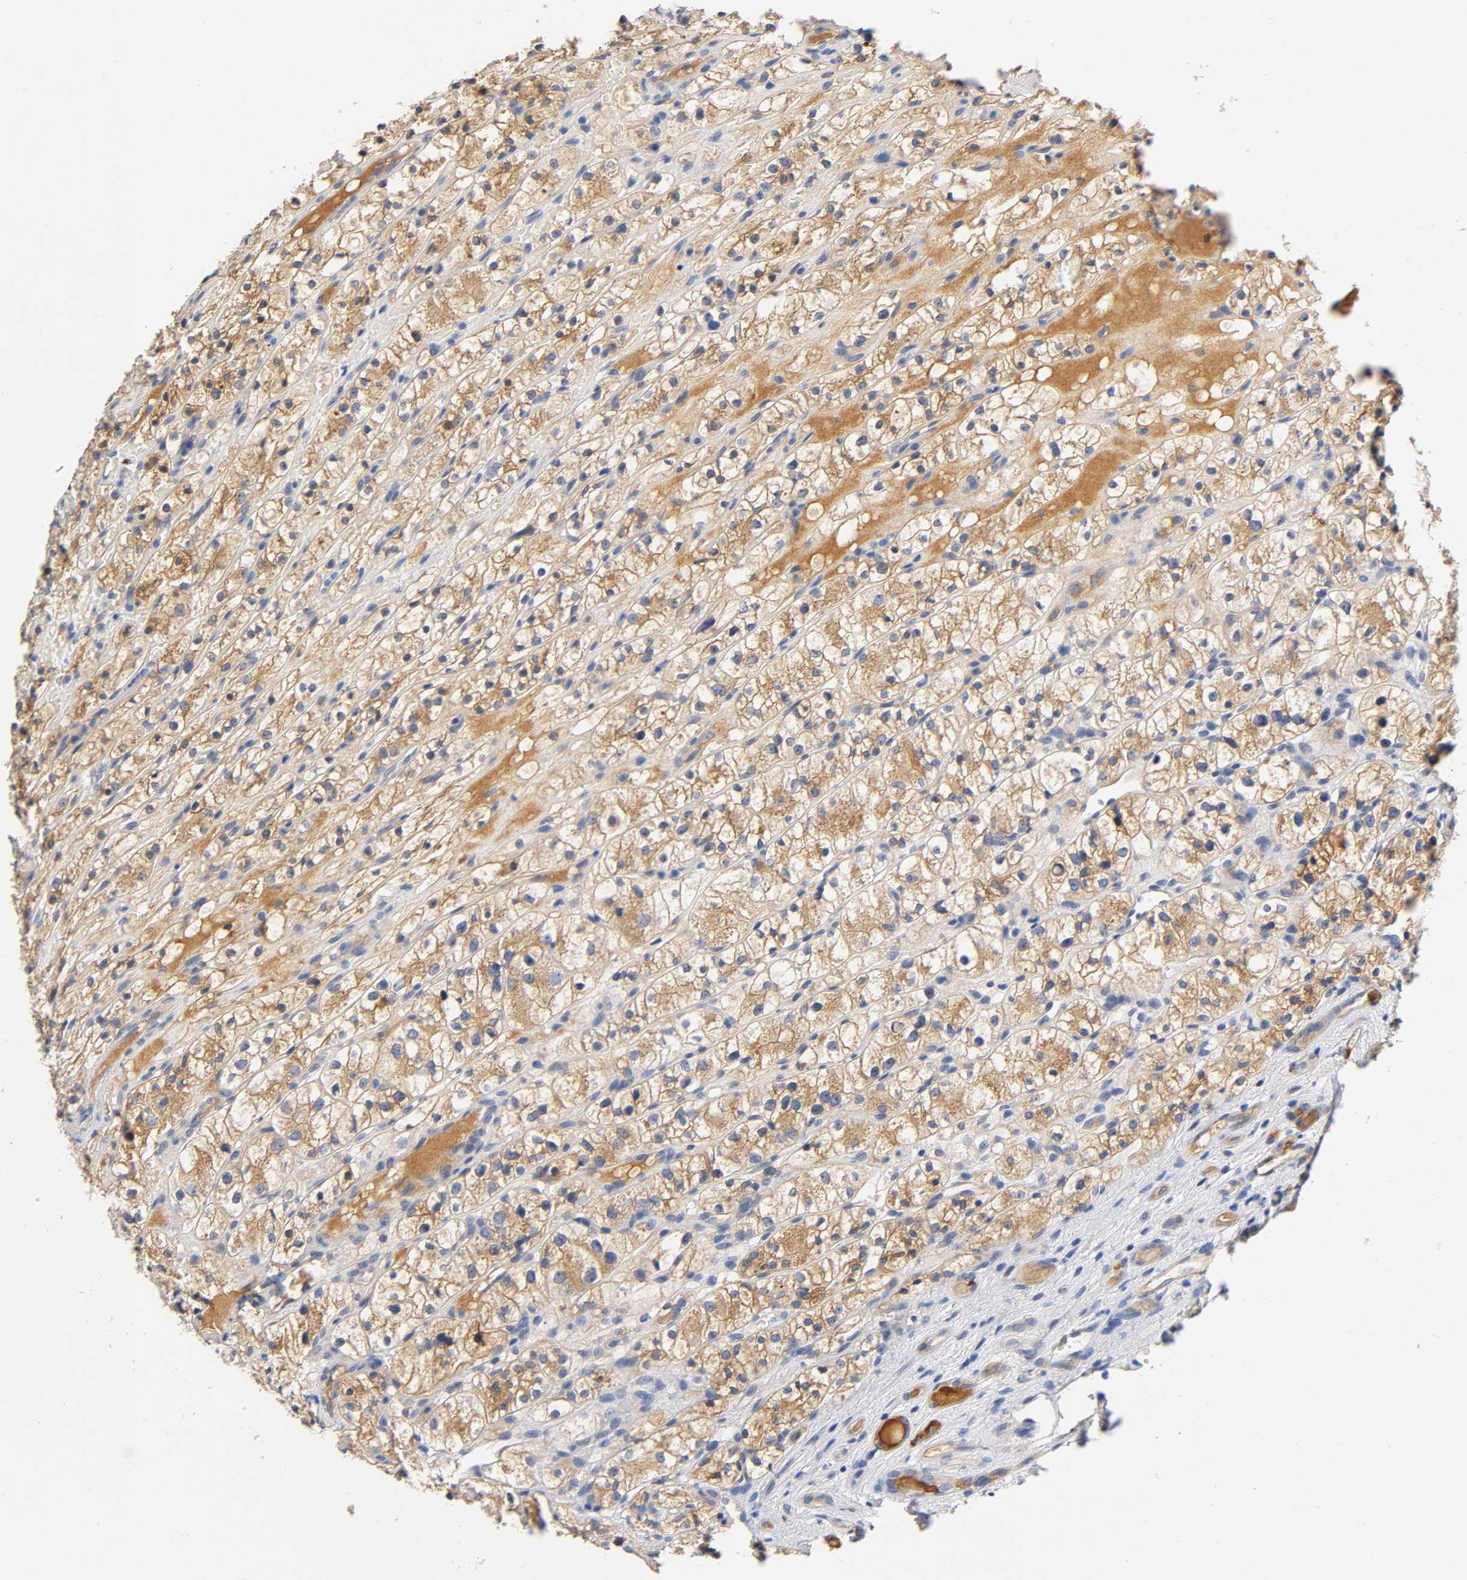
{"staining": {"intensity": "moderate", "quantity": ">75%", "location": "cytoplasmic/membranous"}, "tissue": "renal cancer", "cell_type": "Tumor cells", "image_type": "cancer", "snomed": [{"axis": "morphology", "description": "Adenocarcinoma, NOS"}, {"axis": "topography", "description": "Kidney"}], "caption": "Renal cancer (adenocarcinoma) tissue demonstrates moderate cytoplasmic/membranous expression in about >75% of tumor cells Using DAB (3,3'-diaminobenzidine) (brown) and hematoxylin (blue) stains, captured at high magnification using brightfield microscopy.", "gene": "TNC", "patient": {"sex": "female", "age": 60}}